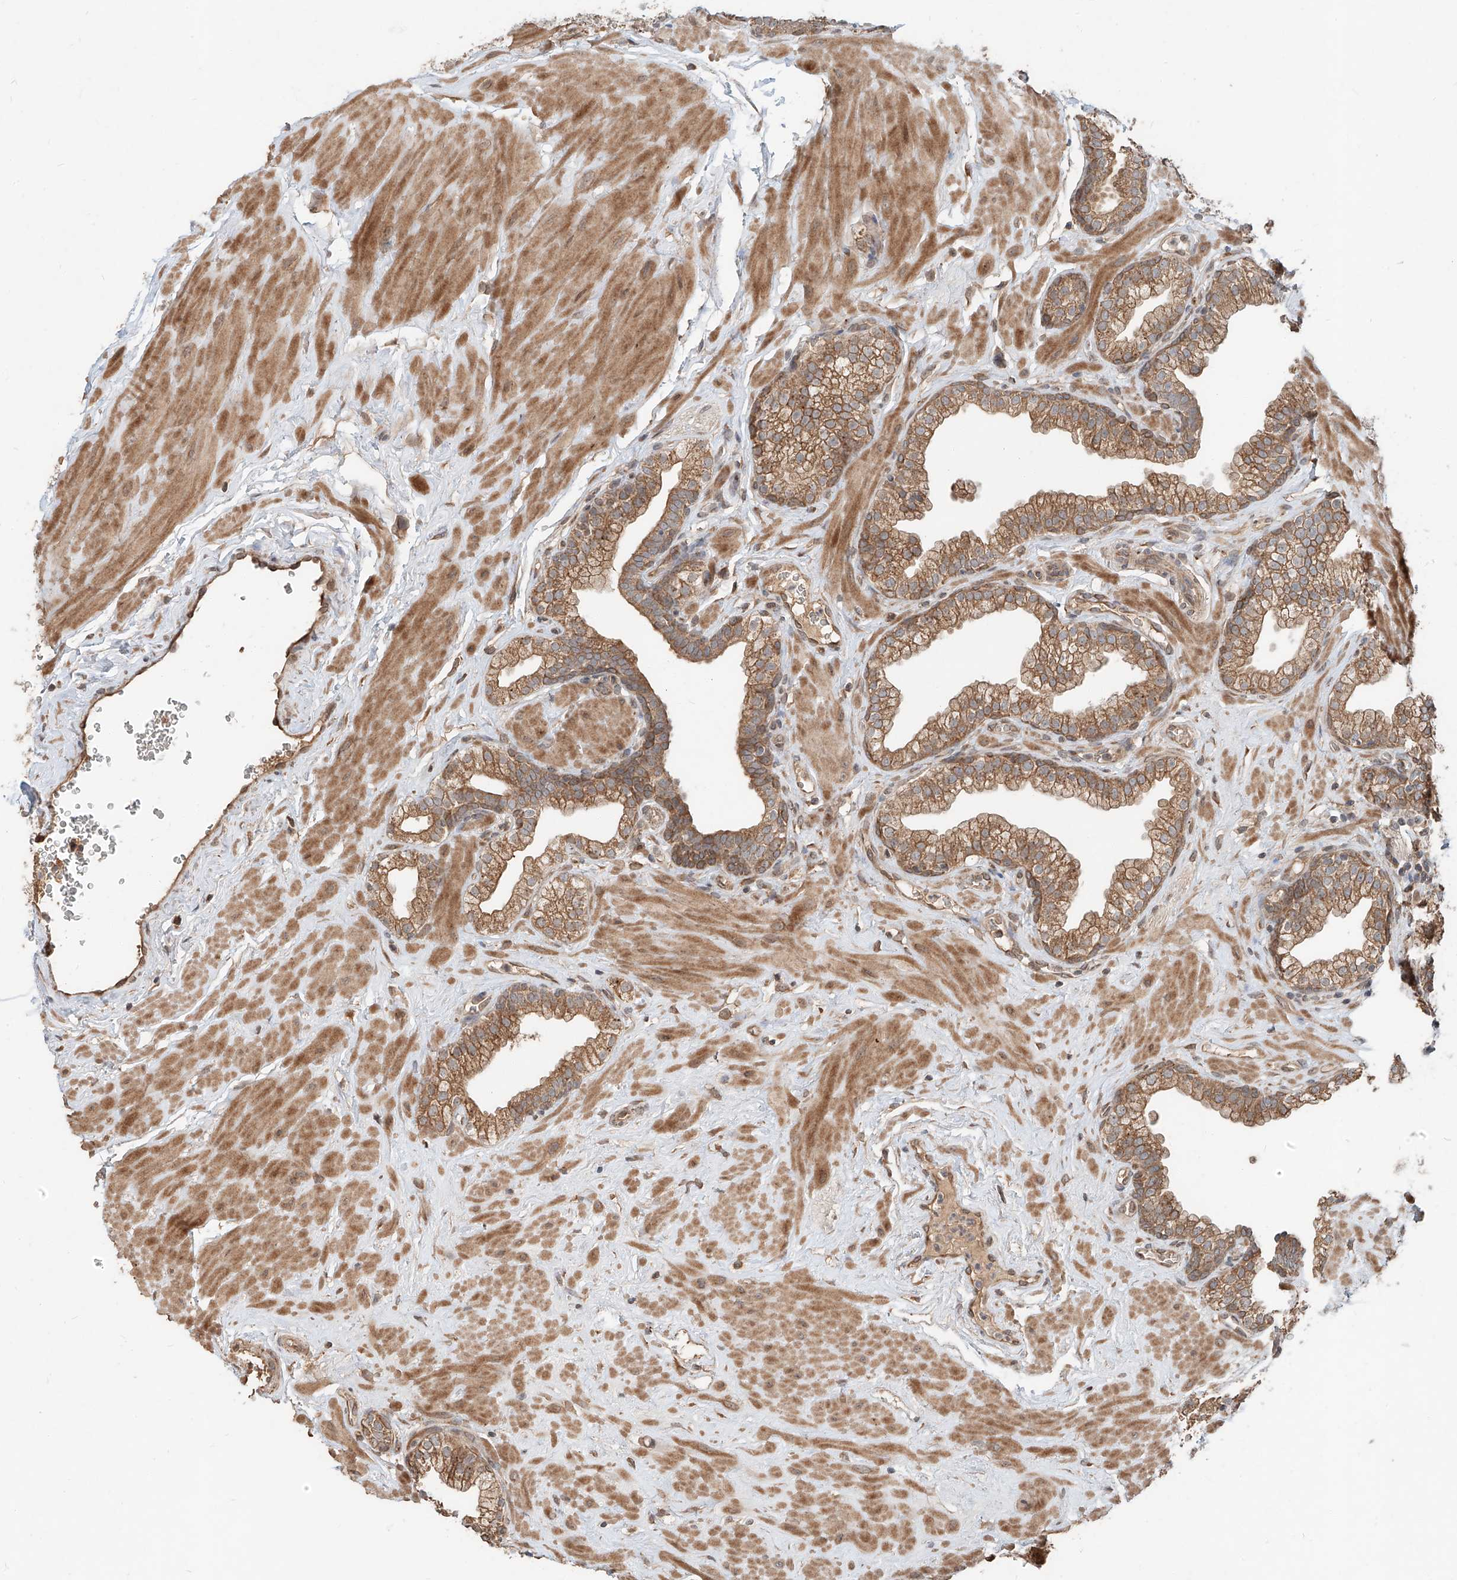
{"staining": {"intensity": "moderate", "quantity": ">75%", "location": "cytoplasmic/membranous"}, "tissue": "prostate", "cell_type": "Glandular cells", "image_type": "normal", "snomed": [{"axis": "morphology", "description": "Normal tissue, NOS"}, {"axis": "morphology", "description": "Urothelial carcinoma, Low grade"}, {"axis": "topography", "description": "Urinary bladder"}, {"axis": "topography", "description": "Prostate"}], "caption": "This histopathology image reveals immunohistochemistry staining of normal human prostate, with medium moderate cytoplasmic/membranous expression in about >75% of glandular cells.", "gene": "STX19", "patient": {"sex": "male", "age": 60}}